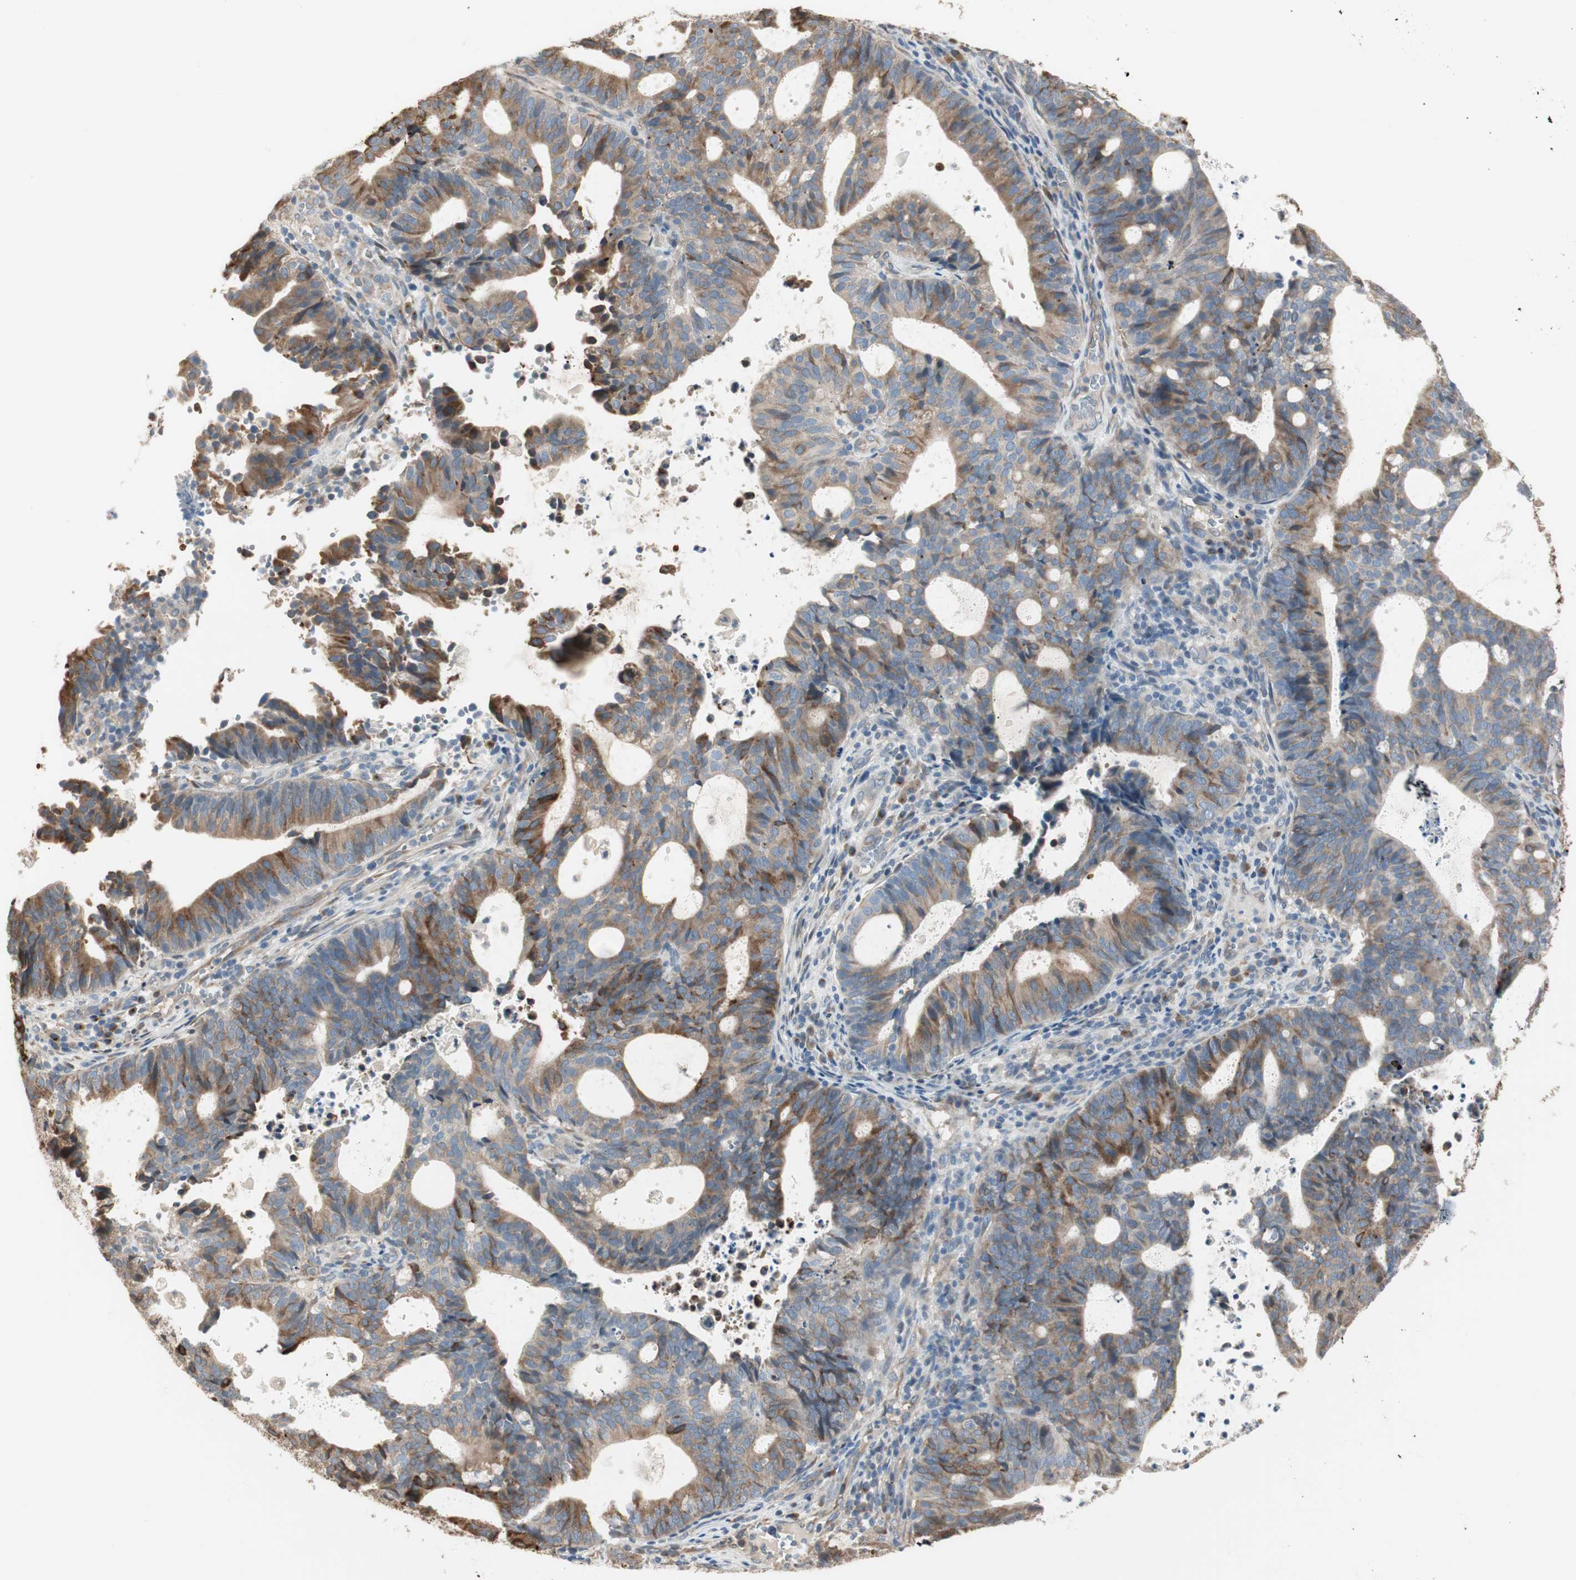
{"staining": {"intensity": "moderate", "quantity": "25%-75%", "location": "cytoplasmic/membranous"}, "tissue": "endometrial cancer", "cell_type": "Tumor cells", "image_type": "cancer", "snomed": [{"axis": "morphology", "description": "Adenocarcinoma, NOS"}, {"axis": "topography", "description": "Uterus"}], "caption": "Endometrial cancer (adenocarcinoma) was stained to show a protein in brown. There is medium levels of moderate cytoplasmic/membranous positivity in about 25%-75% of tumor cells.", "gene": "NUCB2", "patient": {"sex": "female", "age": 83}}